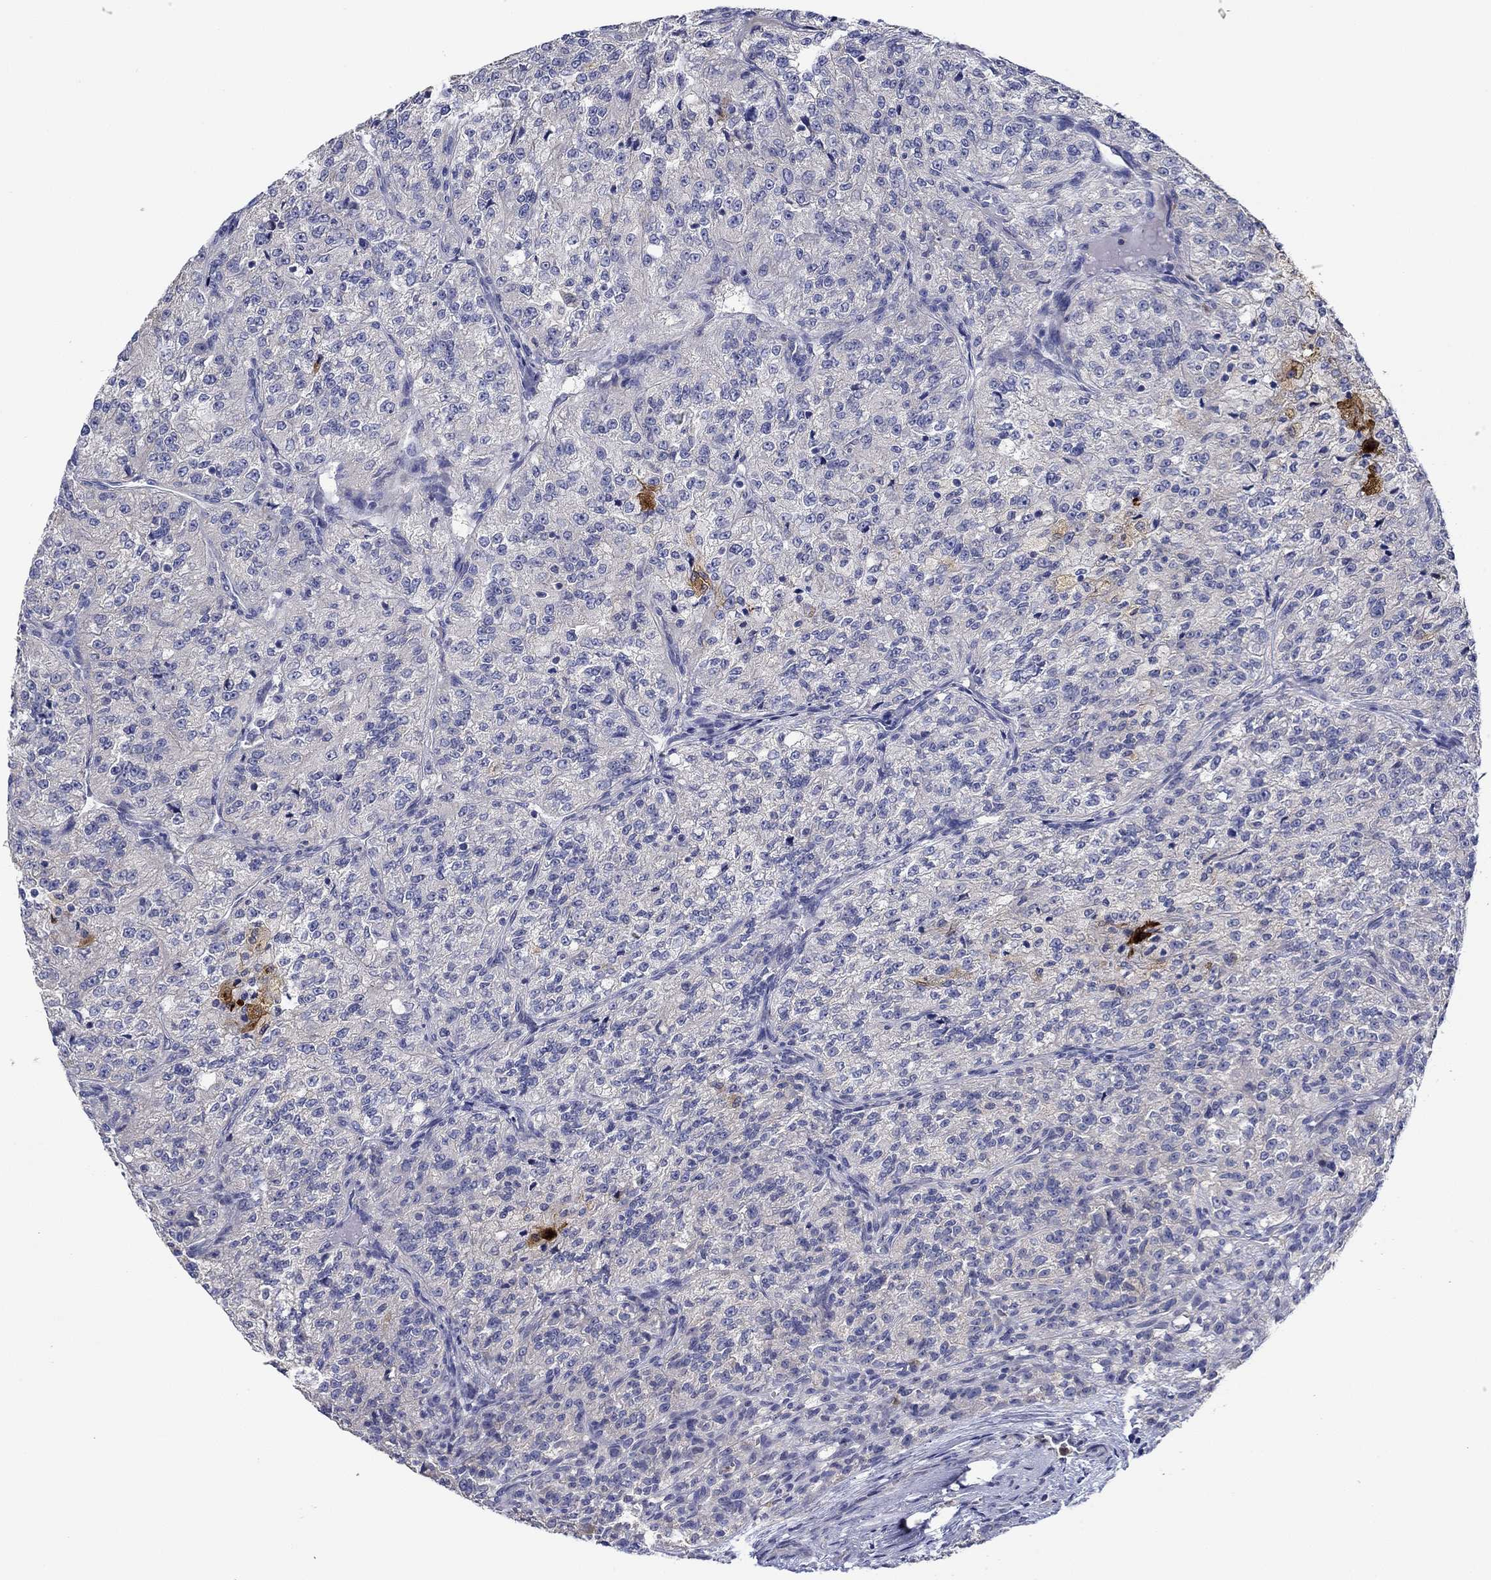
{"staining": {"intensity": "negative", "quantity": "none", "location": "none"}, "tissue": "renal cancer", "cell_type": "Tumor cells", "image_type": "cancer", "snomed": [{"axis": "morphology", "description": "Adenocarcinoma, NOS"}, {"axis": "topography", "description": "Kidney"}], "caption": "Immunohistochemical staining of renal cancer displays no significant staining in tumor cells. (Brightfield microscopy of DAB (3,3'-diaminobenzidine) immunohistochemistry (IHC) at high magnification).", "gene": "CHIT1", "patient": {"sex": "female", "age": 63}}